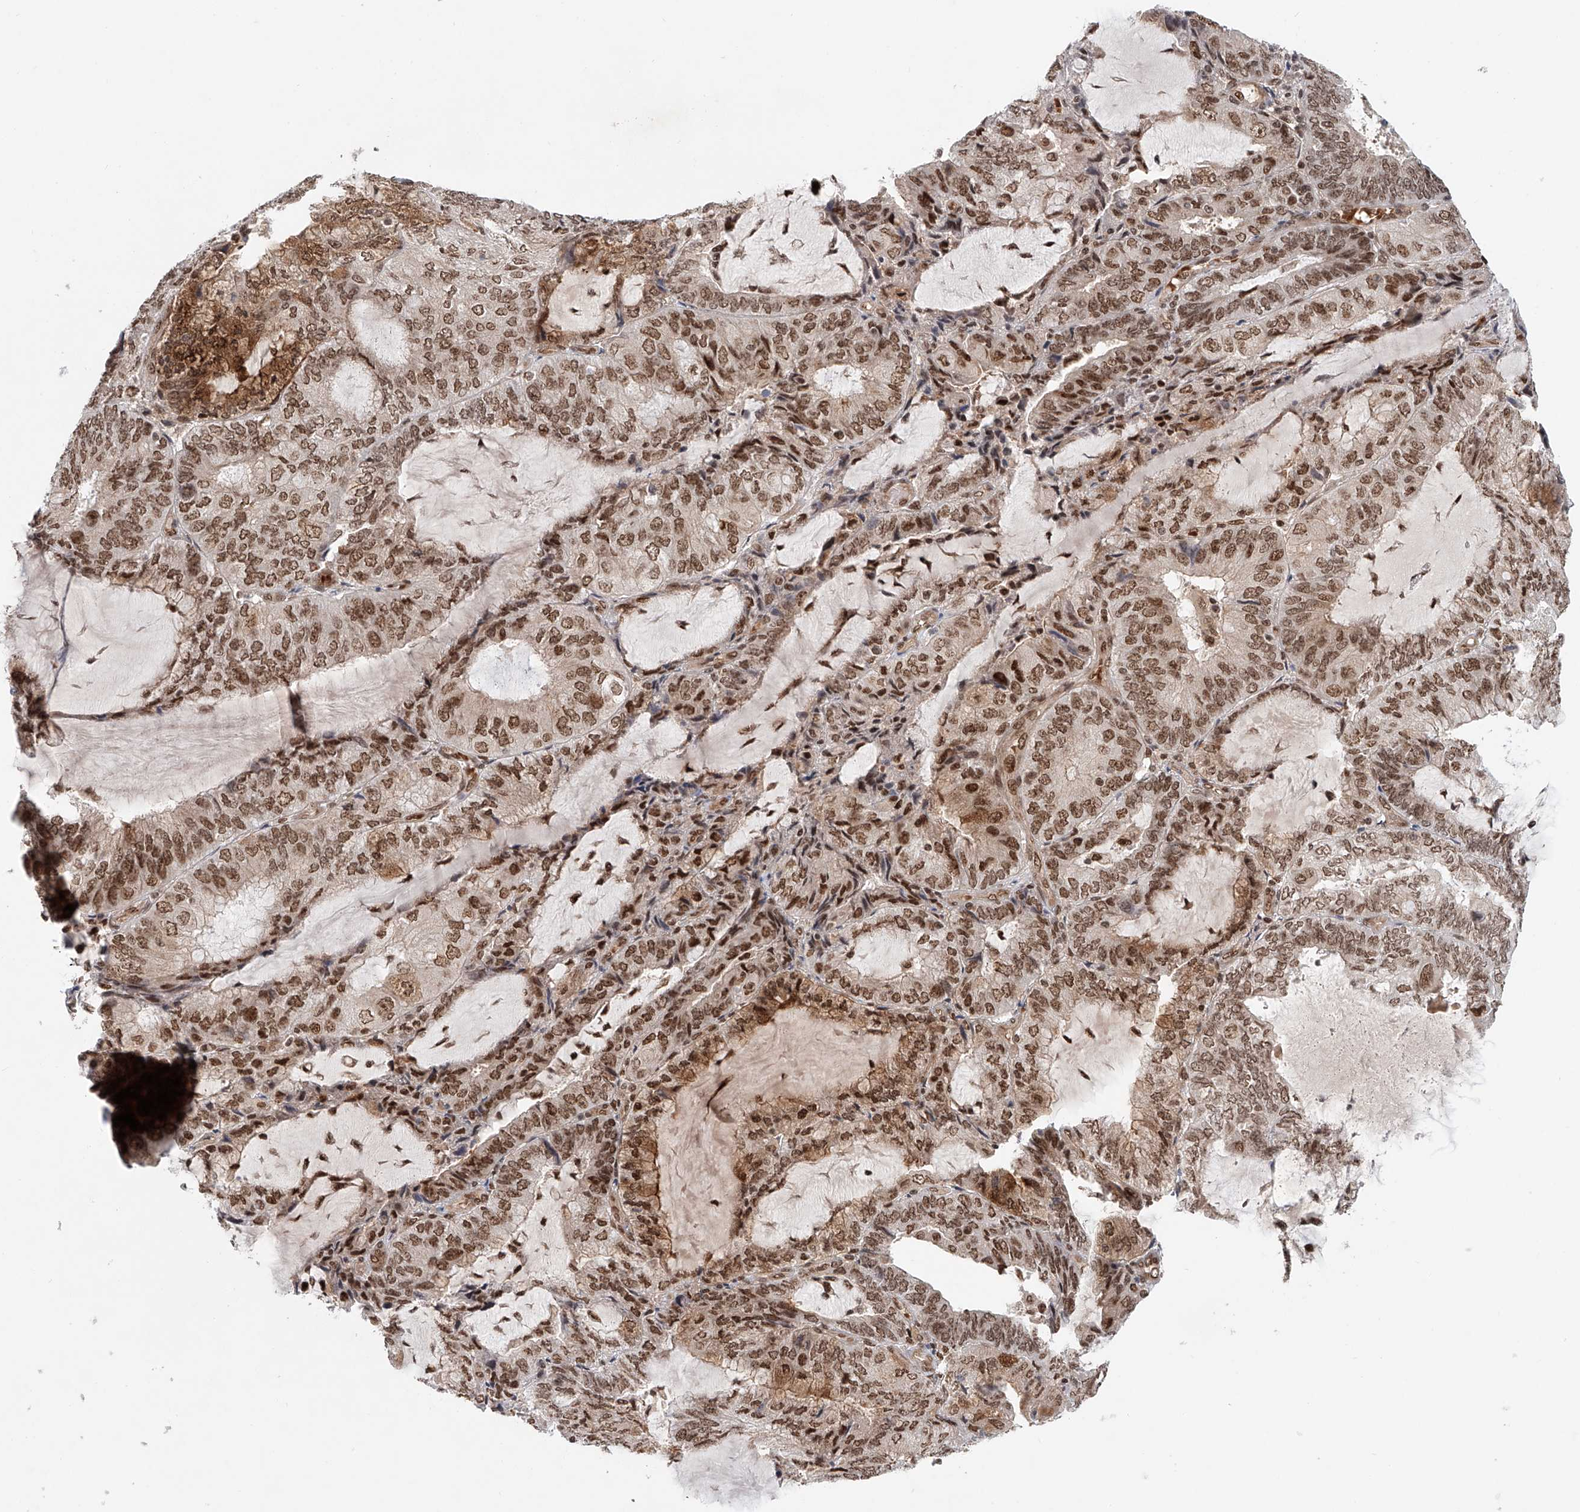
{"staining": {"intensity": "moderate", "quantity": ">75%", "location": "cytoplasmic/membranous,nuclear"}, "tissue": "endometrial cancer", "cell_type": "Tumor cells", "image_type": "cancer", "snomed": [{"axis": "morphology", "description": "Adenocarcinoma, NOS"}, {"axis": "topography", "description": "Endometrium"}], "caption": "Tumor cells exhibit medium levels of moderate cytoplasmic/membranous and nuclear positivity in about >75% of cells in endometrial cancer.", "gene": "ZNF470", "patient": {"sex": "female", "age": 81}}